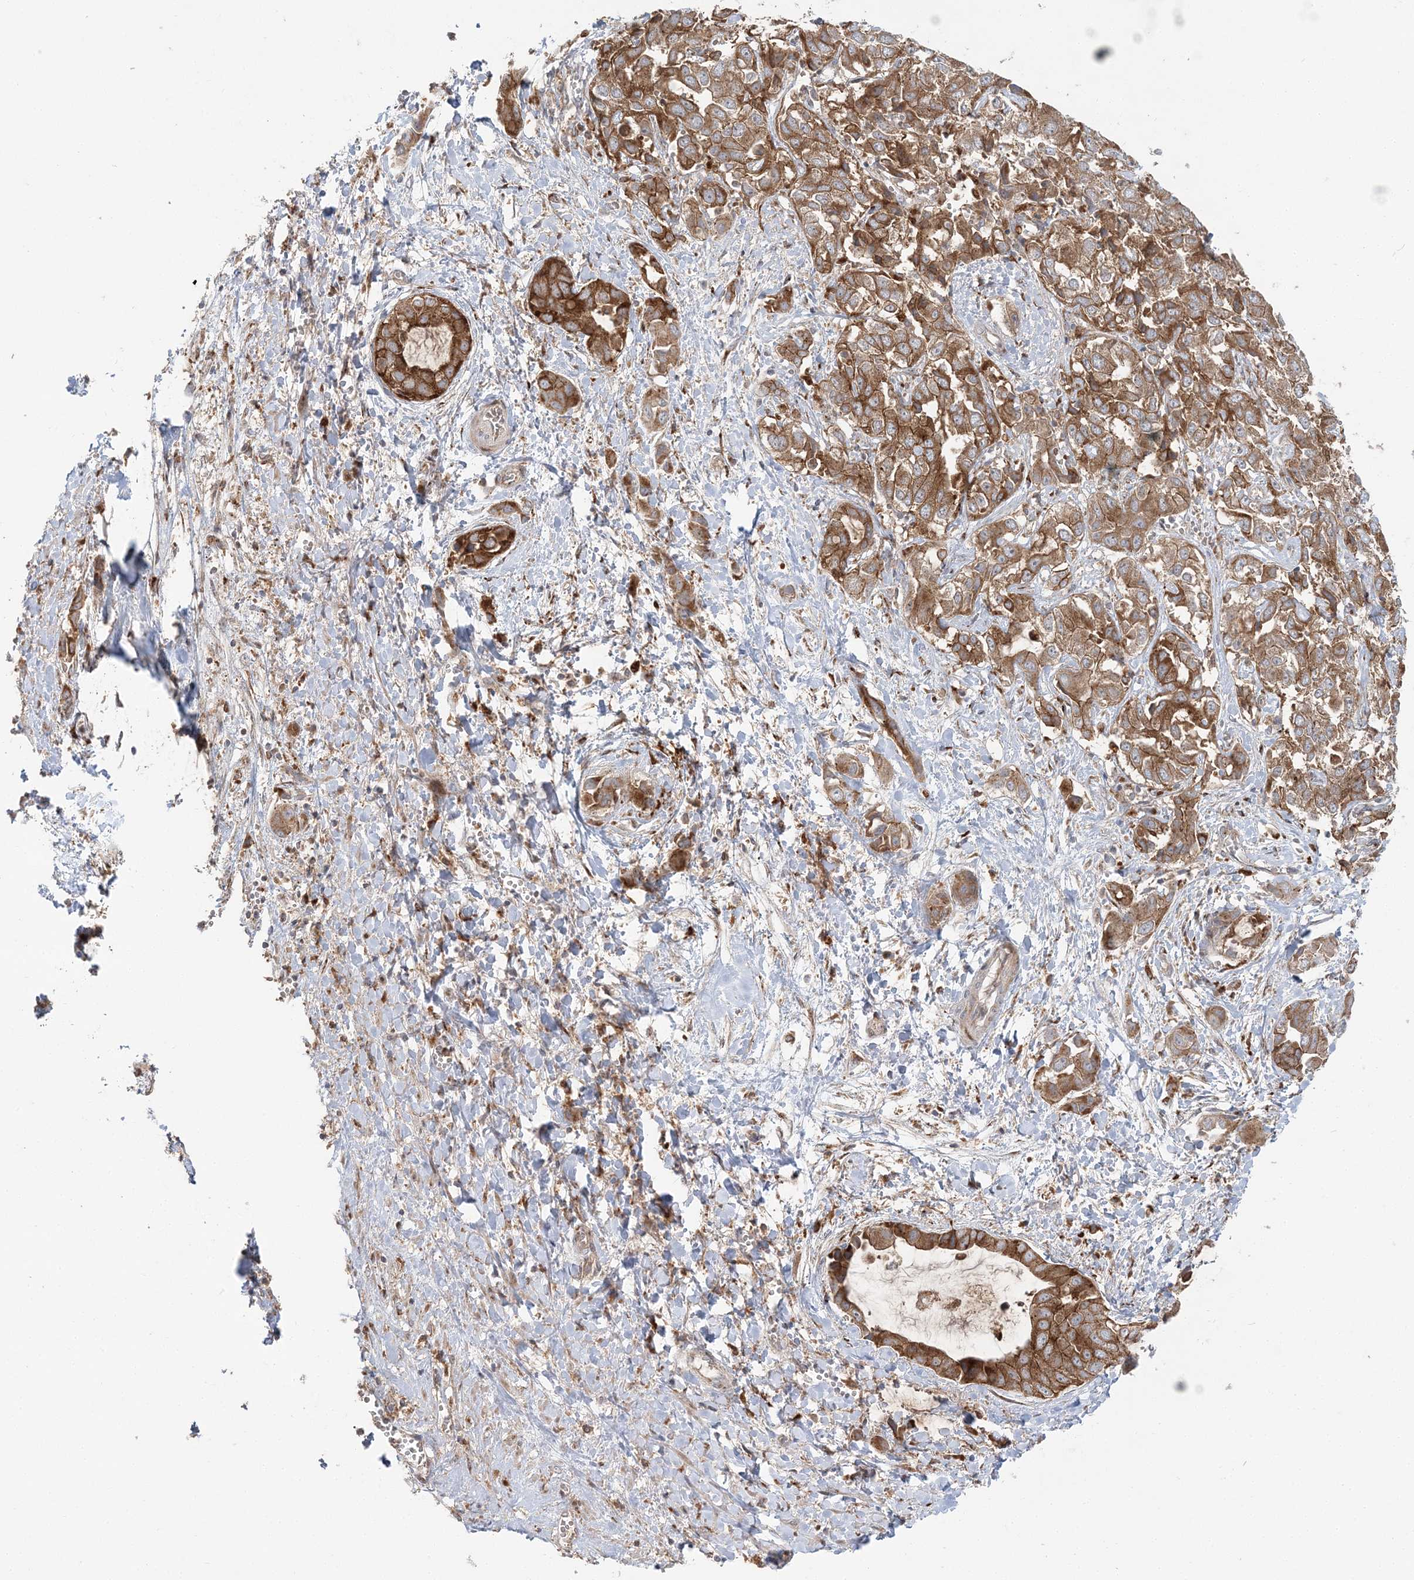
{"staining": {"intensity": "moderate", "quantity": ">75%", "location": "cytoplasmic/membranous"}, "tissue": "liver cancer", "cell_type": "Tumor cells", "image_type": "cancer", "snomed": [{"axis": "morphology", "description": "Cholangiocarcinoma"}, {"axis": "topography", "description": "Liver"}], "caption": "Immunohistochemistry (DAB (3,3'-diaminobenzidine)) staining of cholangiocarcinoma (liver) demonstrates moderate cytoplasmic/membranous protein expression in about >75% of tumor cells.", "gene": "ABCC3", "patient": {"sex": "female", "age": 52}}